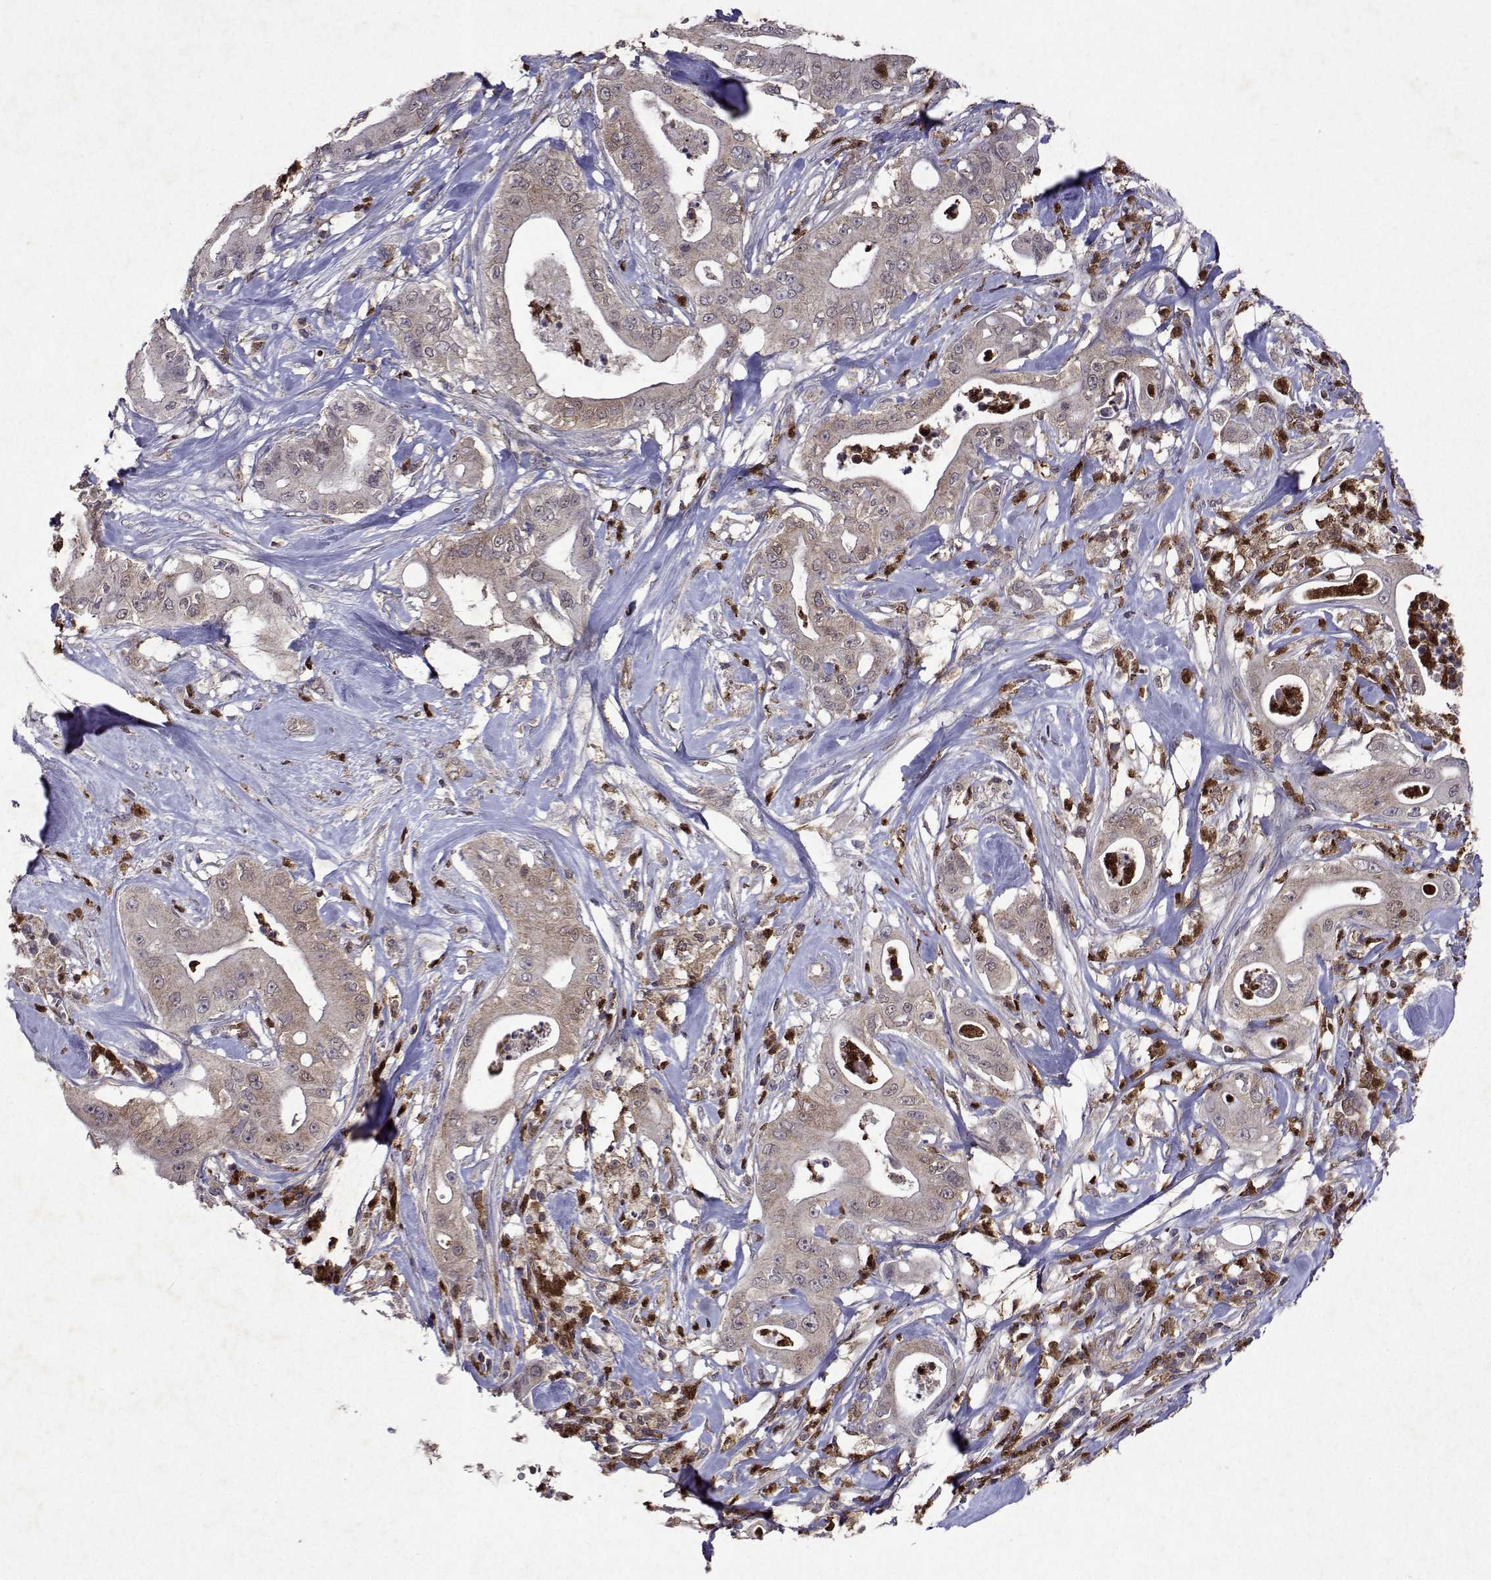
{"staining": {"intensity": "weak", "quantity": ">75%", "location": "cytoplasmic/membranous"}, "tissue": "pancreatic cancer", "cell_type": "Tumor cells", "image_type": "cancer", "snomed": [{"axis": "morphology", "description": "Adenocarcinoma, NOS"}, {"axis": "topography", "description": "Pancreas"}], "caption": "Immunohistochemical staining of adenocarcinoma (pancreatic) exhibits low levels of weak cytoplasmic/membranous protein positivity in about >75% of tumor cells.", "gene": "APAF1", "patient": {"sex": "male", "age": 71}}